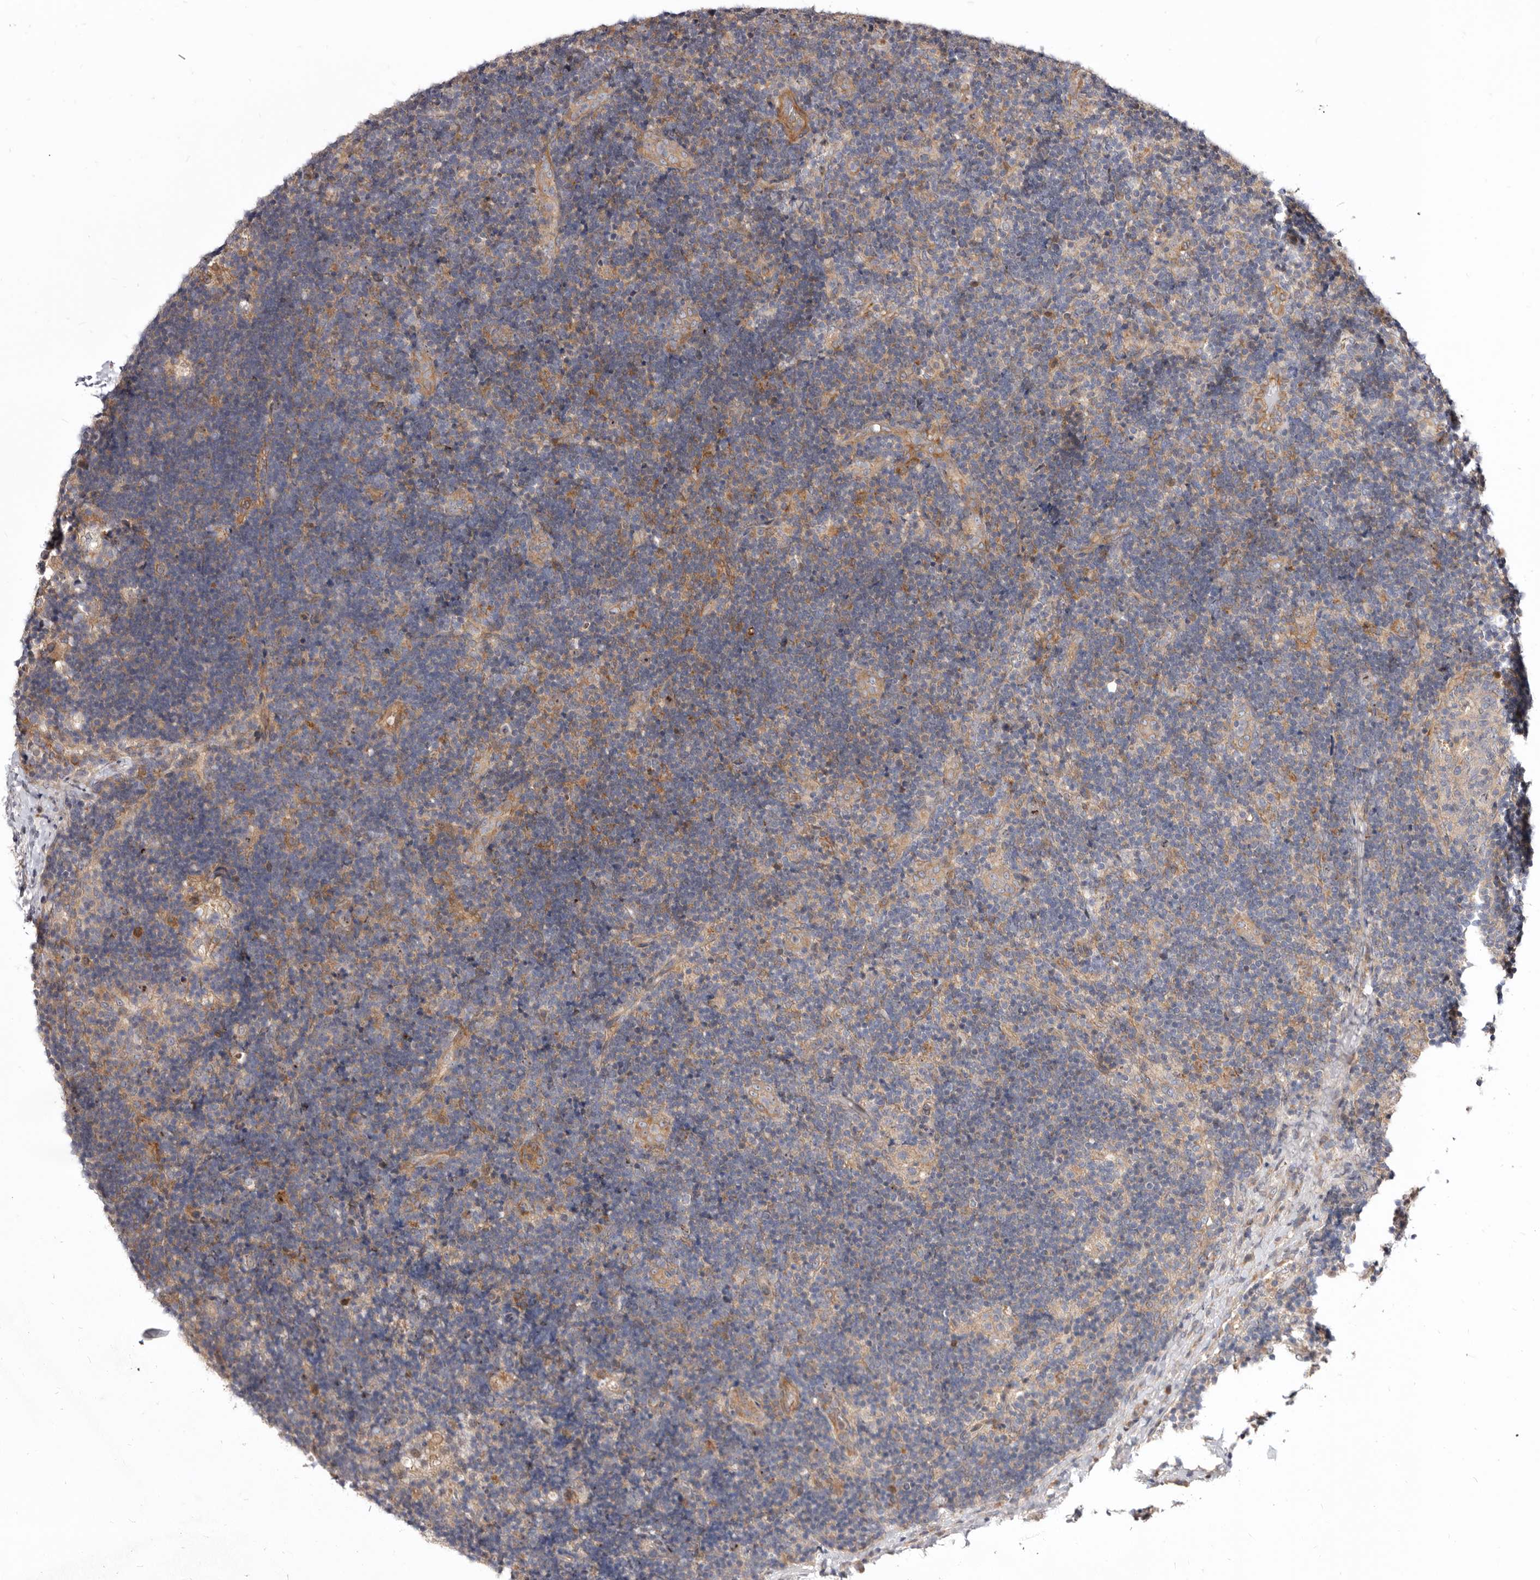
{"staining": {"intensity": "negative", "quantity": "none", "location": "none"}, "tissue": "lymph node", "cell_type": "Germinal center cells", "image_type": "normal", "snomed": [{"axis": "morphology", "description": "Normal tissue, NOS"}, {"axis": "topography", "description": "Lymph node"}], "caption": "Protein analysis of benign lymph node shows no significant staining in germinal center cells.", "gene": "GPATCH4", "patient": {"sex": "female", "age": 22}}